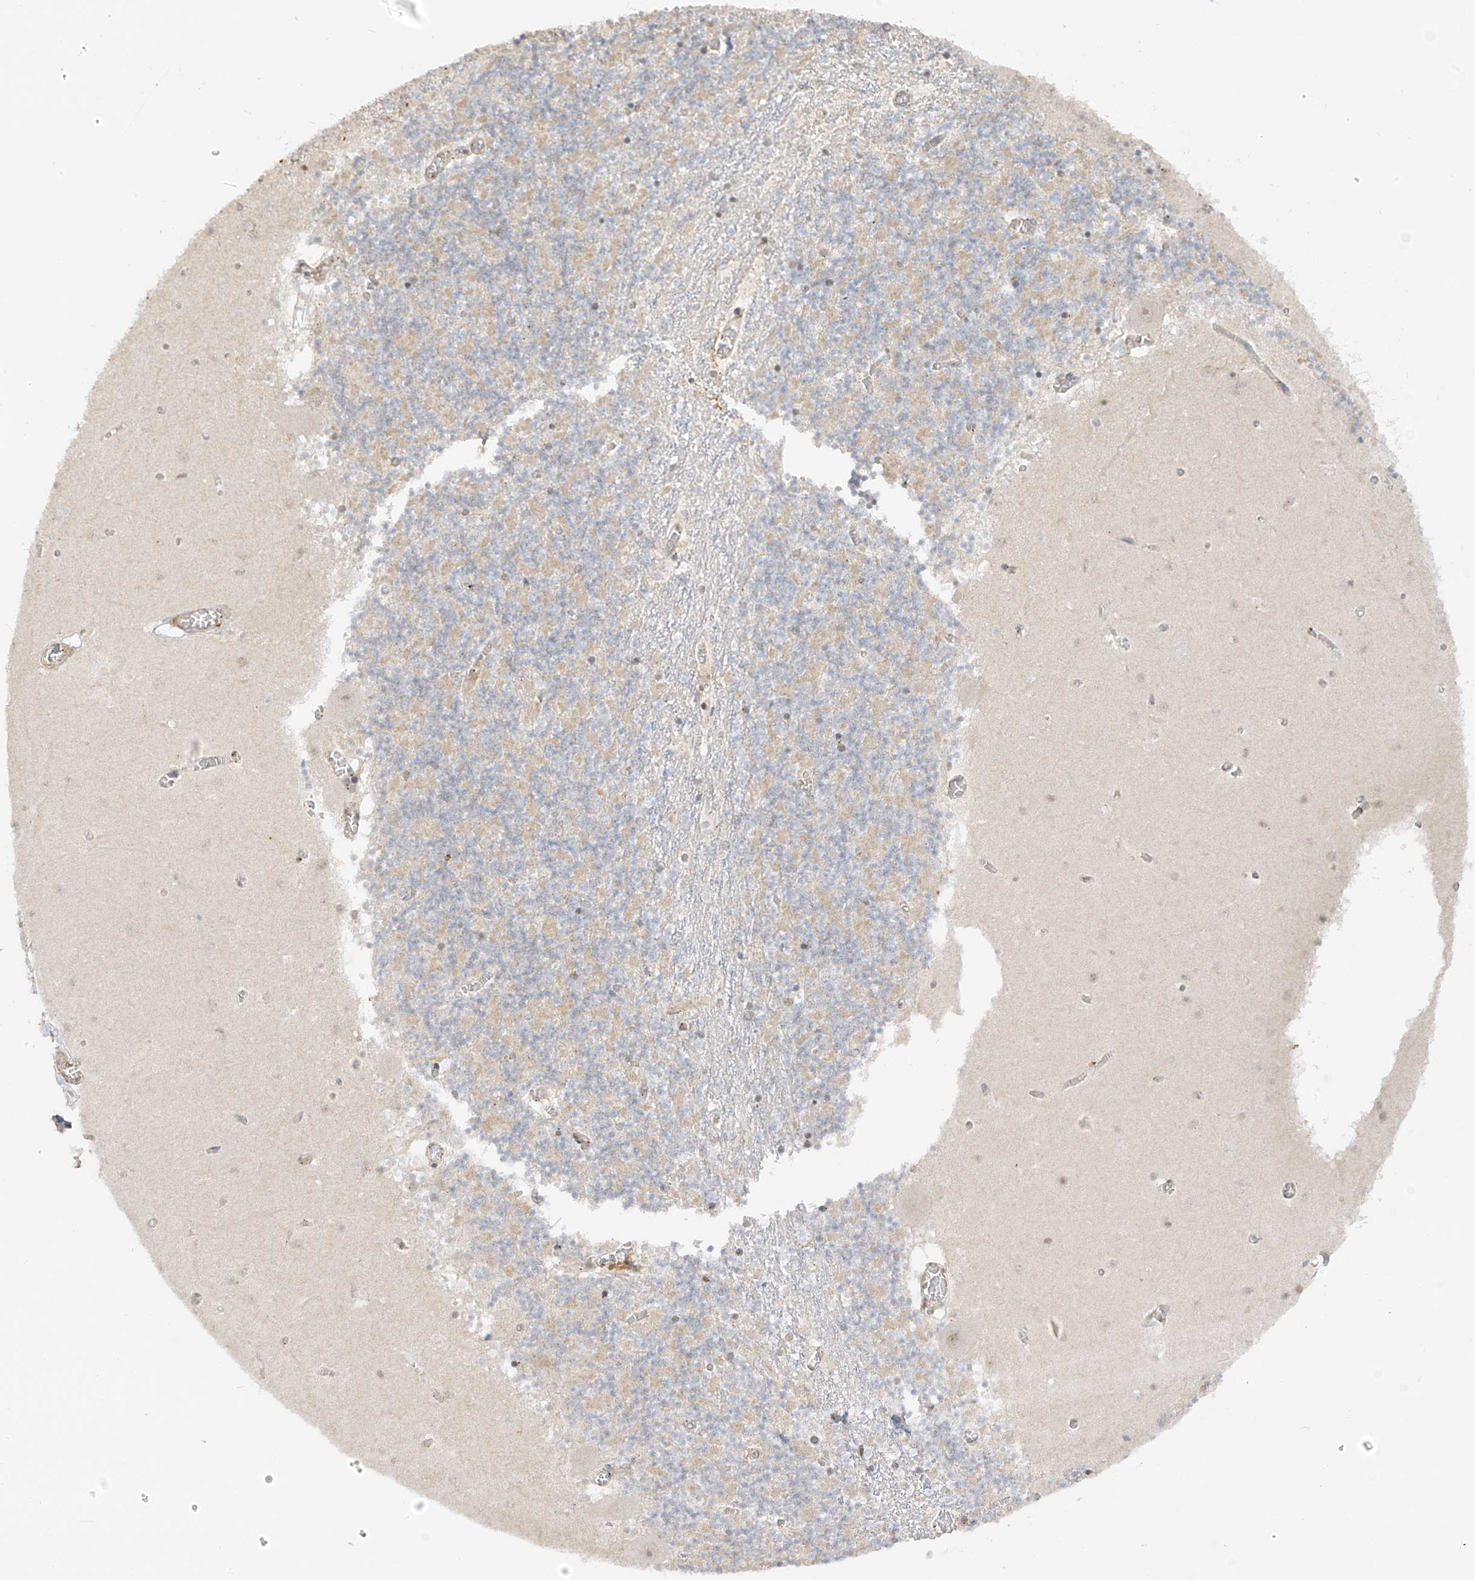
{"staining": {"intensity": "weak", "quantity": "25%-75%", "location": "nuclear"}, "tissue": "cerebellum", "cell_type": "Cells in granular layer", "image_type": "normal", "snomed": [{"axis": "morphology", "description": "Normal tissue, NOS"}, {"axis": "topography", "description": "Cerebellum"}], "caption": "Immunohistochemistry (IHC) micrograph of normal cerebellum stained for a protein (brown), which displays low levels of weak nuclear positivity in about 25%-75% of cells in granular layer.", "gene": "N4BP3", "patient": {"sex": "female", "age": 28}}